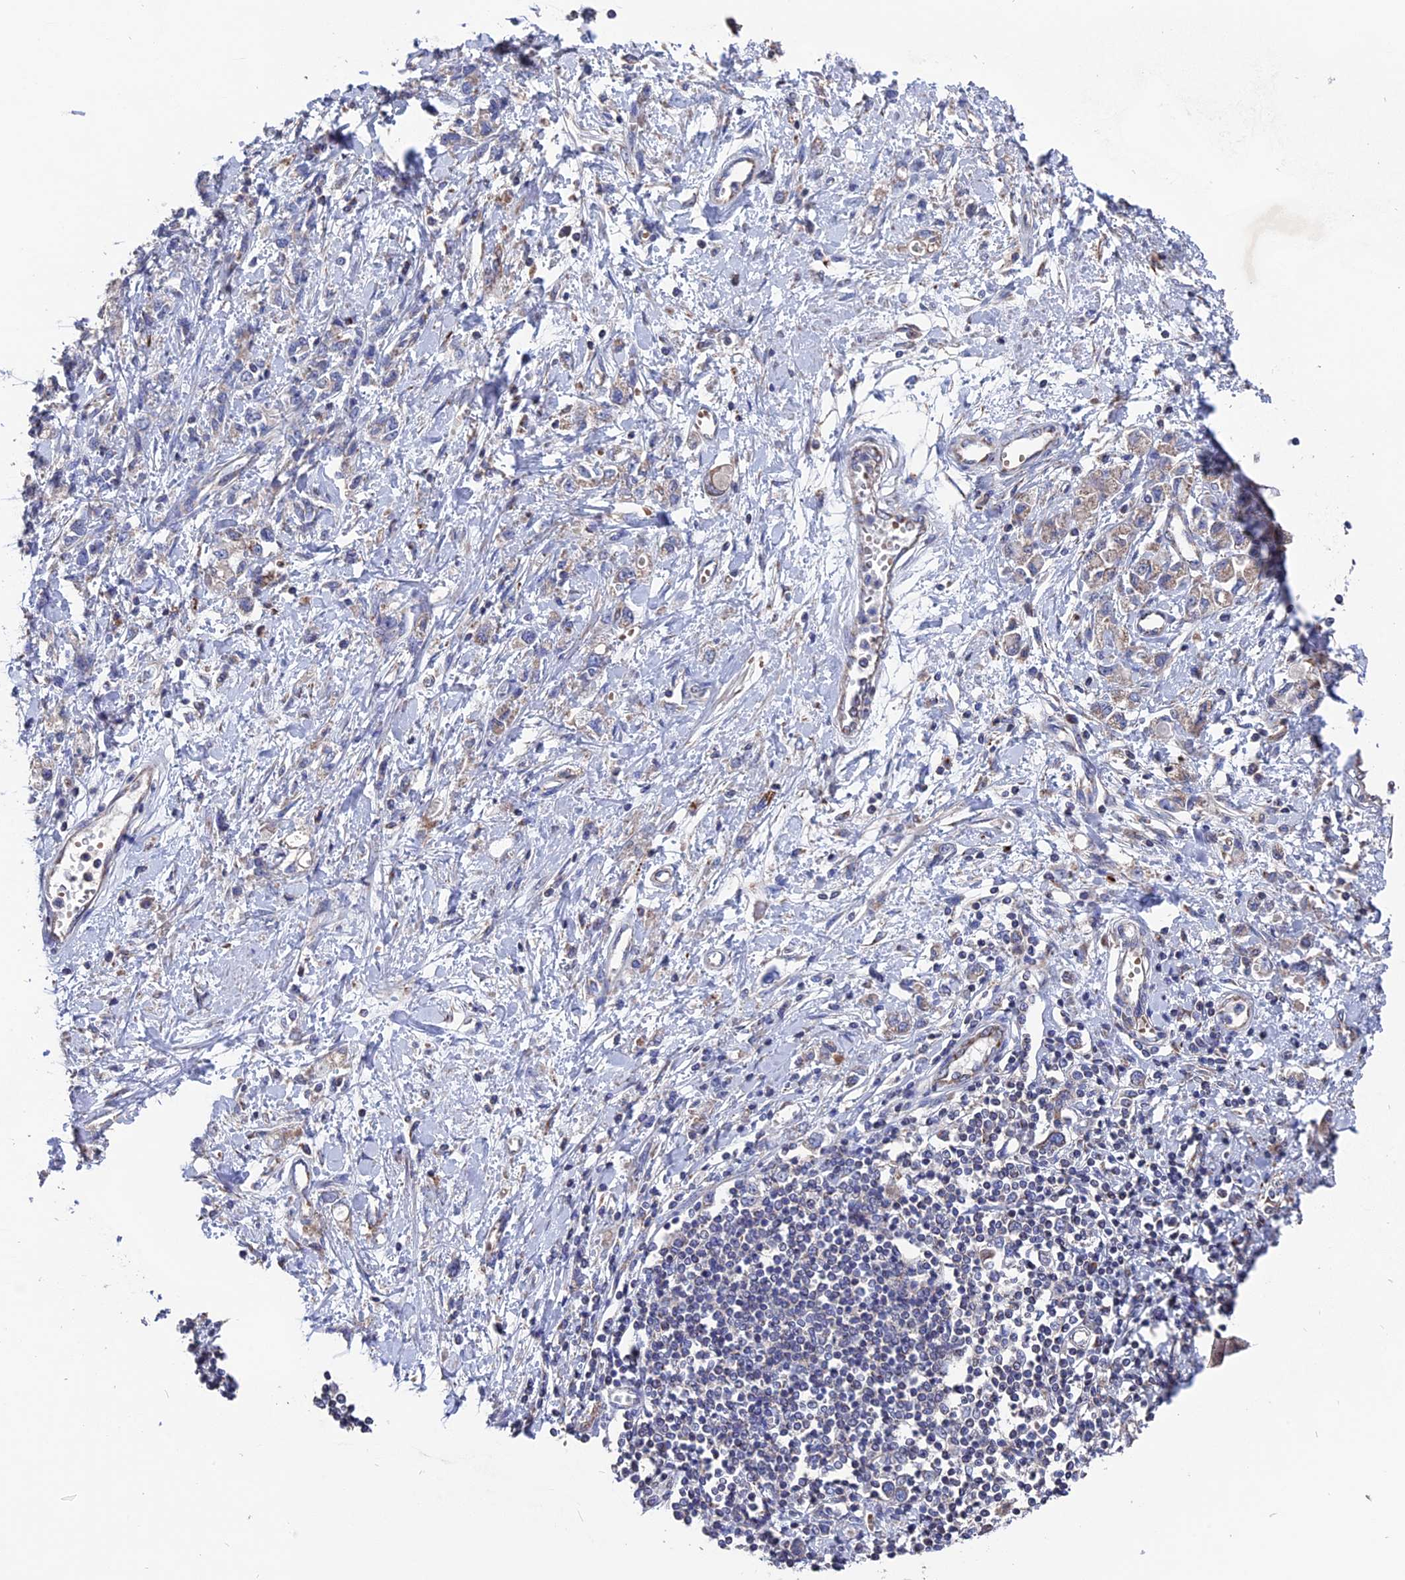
{"staining": {"intensity": "weak", "quantity": "<25%", "location": "cytoplasmic/membranous"}, "tissue": "stomach cancer", "cell_type": "Tumor cells", "image_type": "cancer", "snomed": [{"axis": "morphology", "description": "Adenocarcinoma, NOS"}, {"axis": "topography", "description": "Stomach"}], "caption": "Immunohistochemistry (IHC) histopathology image of human stomach cancer stained for a protein (brown), which displays no staining in tumor cells.", "gene": "TGFA", "patient": {"sex": "female", "age": 76}}